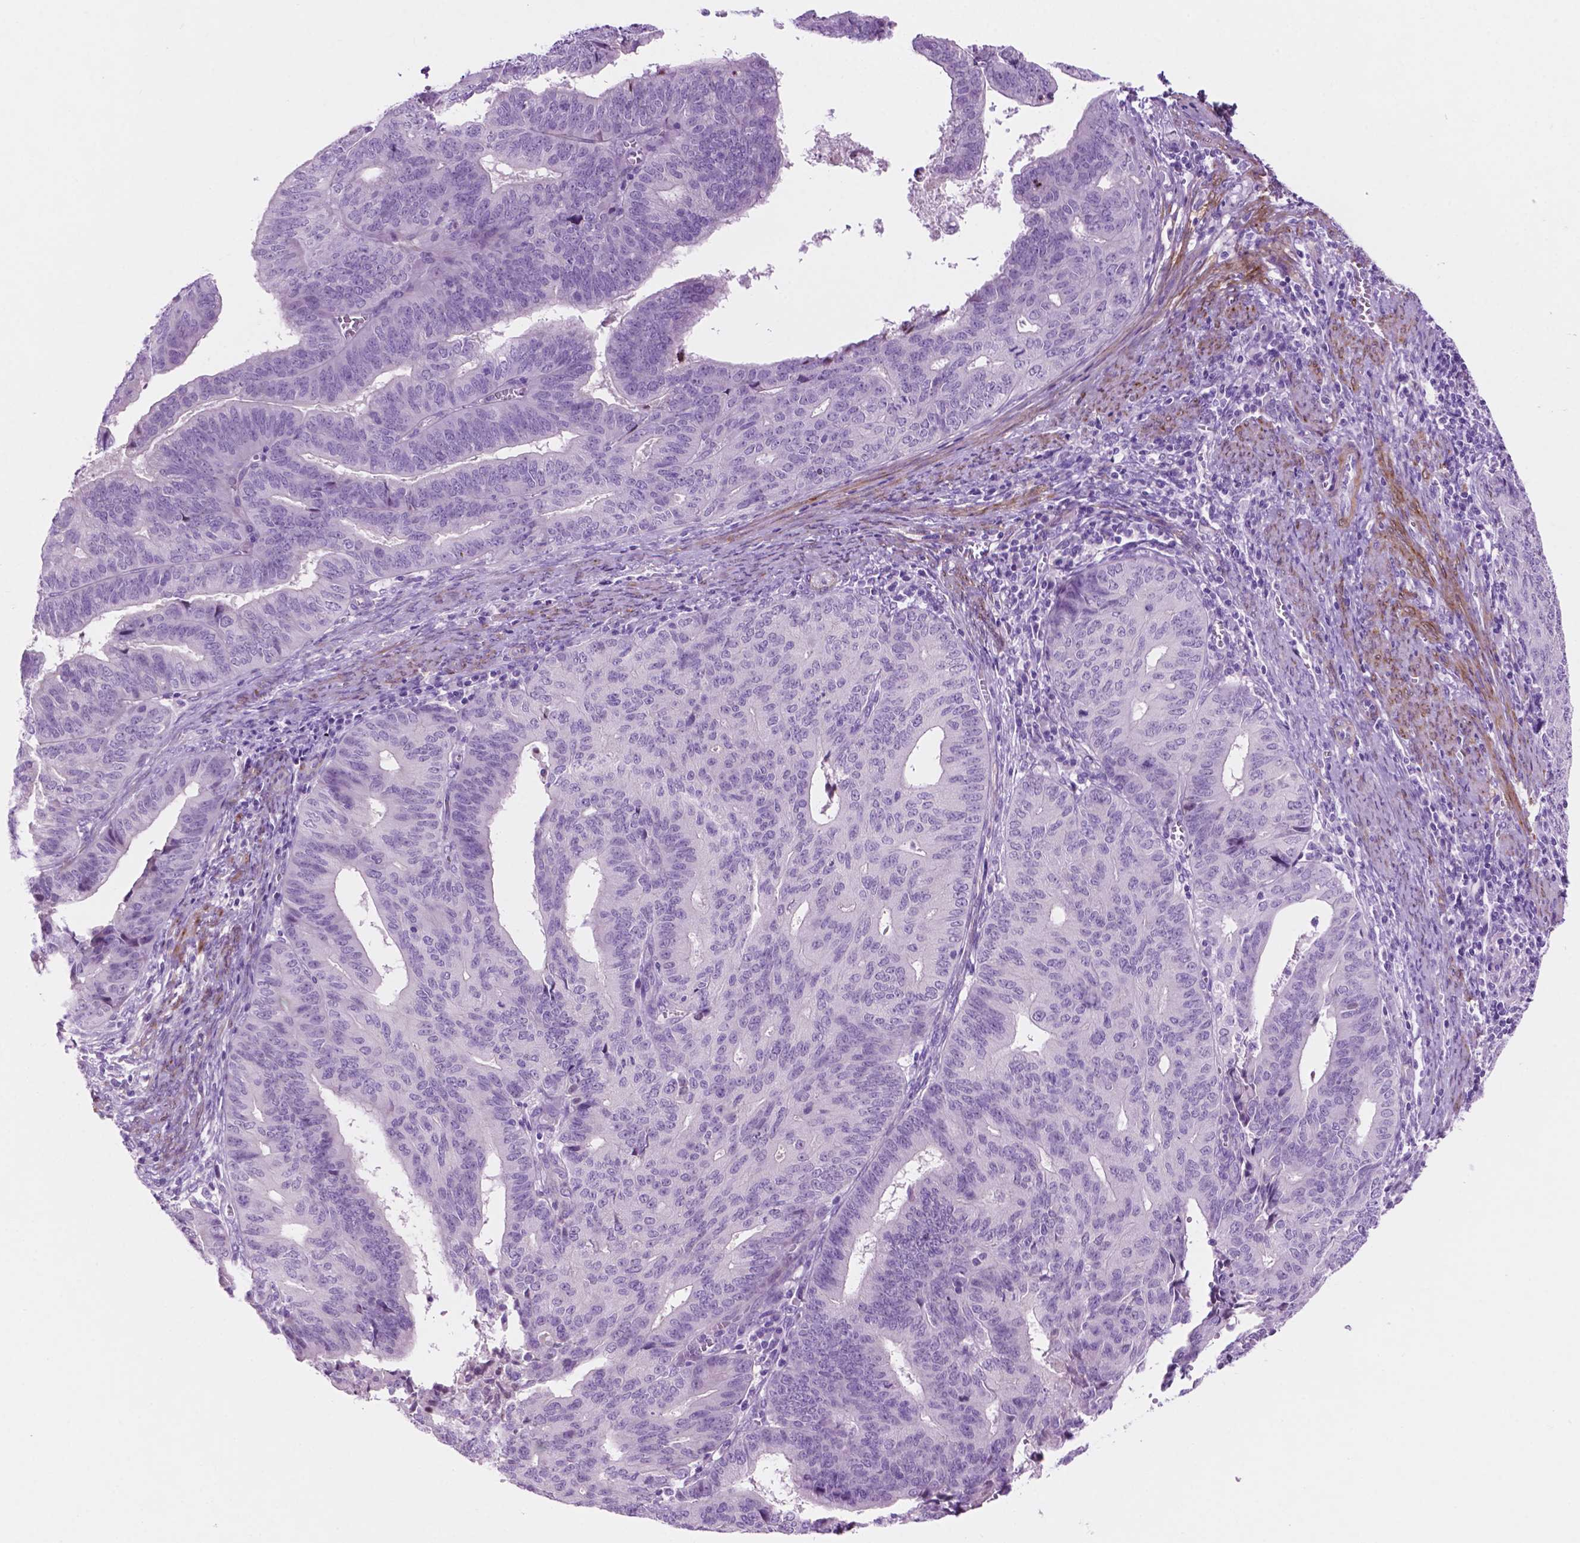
{"staining": {"intensity": "negative", "quantity": "none", "location": "none"}, "tissue": "endometrial cancer", "cell_type": "Tumor cells", "image_type": "cancer", "snomed": [{"axis": "morphology", "description": "Adenocarcinoma, NOS"}, {"axis": "topography", "description": "Endometrium"}], "caption": "Immunohistochemical staining of human adenocarcinoma (endometrial) shows no significant staining in tumor cells. Brightfield microscopy of IHC stained with DAB (brown) and hematoxylin (blue), captured at high magnification.", "gene": "ASPG", "patient": {"sex": "female", "age": 65}}